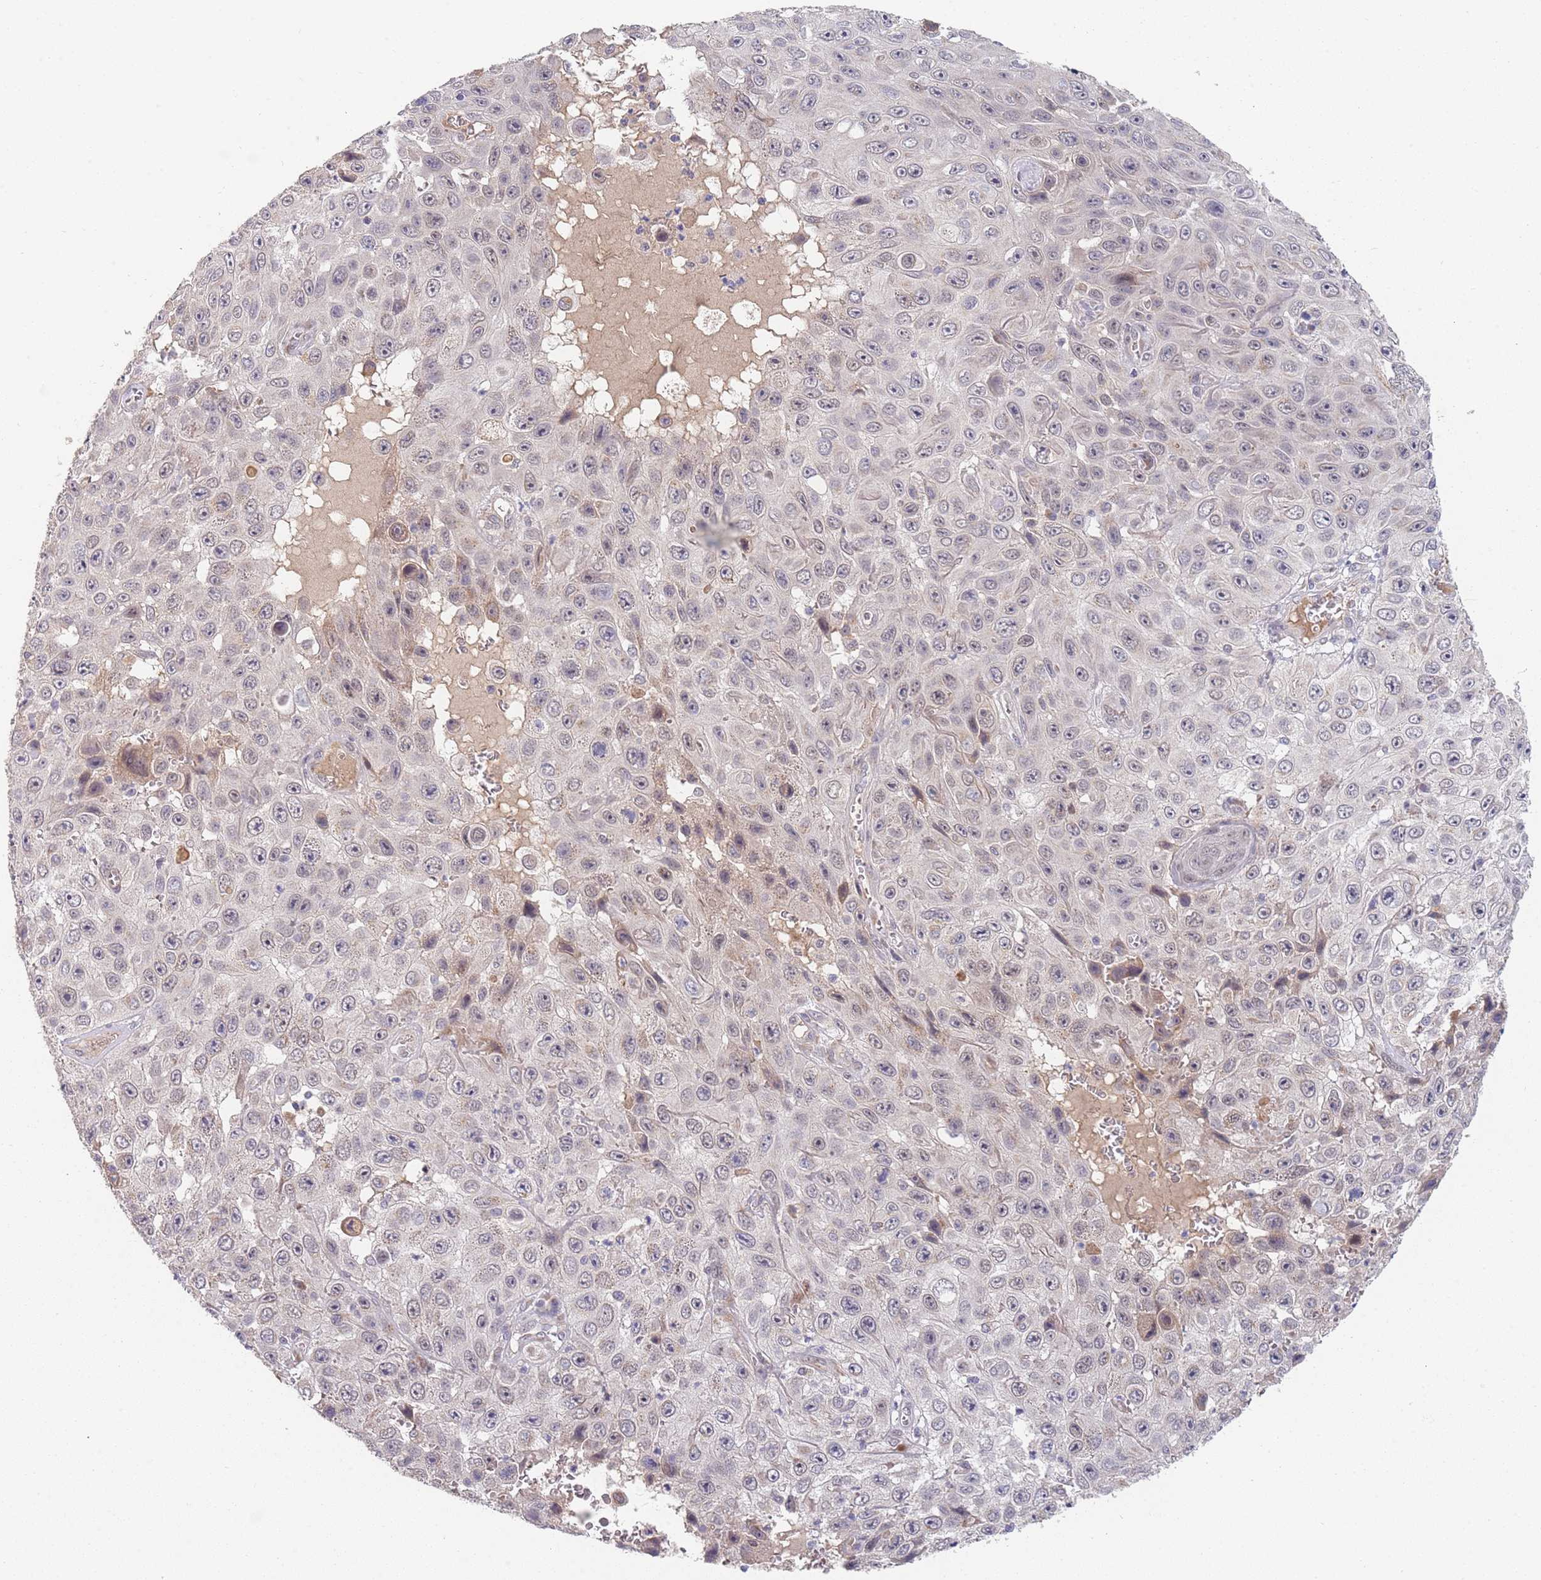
{"staining": {"intensity": "weak", "quantity": "<25%", "location": "nuclear"}, "tissue": "skin cancer", "cell_type": "Tumor cells", "image_type": "cancer", "snomed": [{"axis": "morphology", "description": "Squamous cell carcinoma, NOS"}, {"axis": "topography", "description": "Skin"}], "caption": "This is an immunohistochemistry image of skin squamous cell carcinoma. There is no positivity in tumor cells.", "gene": "B4GALT4", "patient": {"sex": "male", "age": 82}}